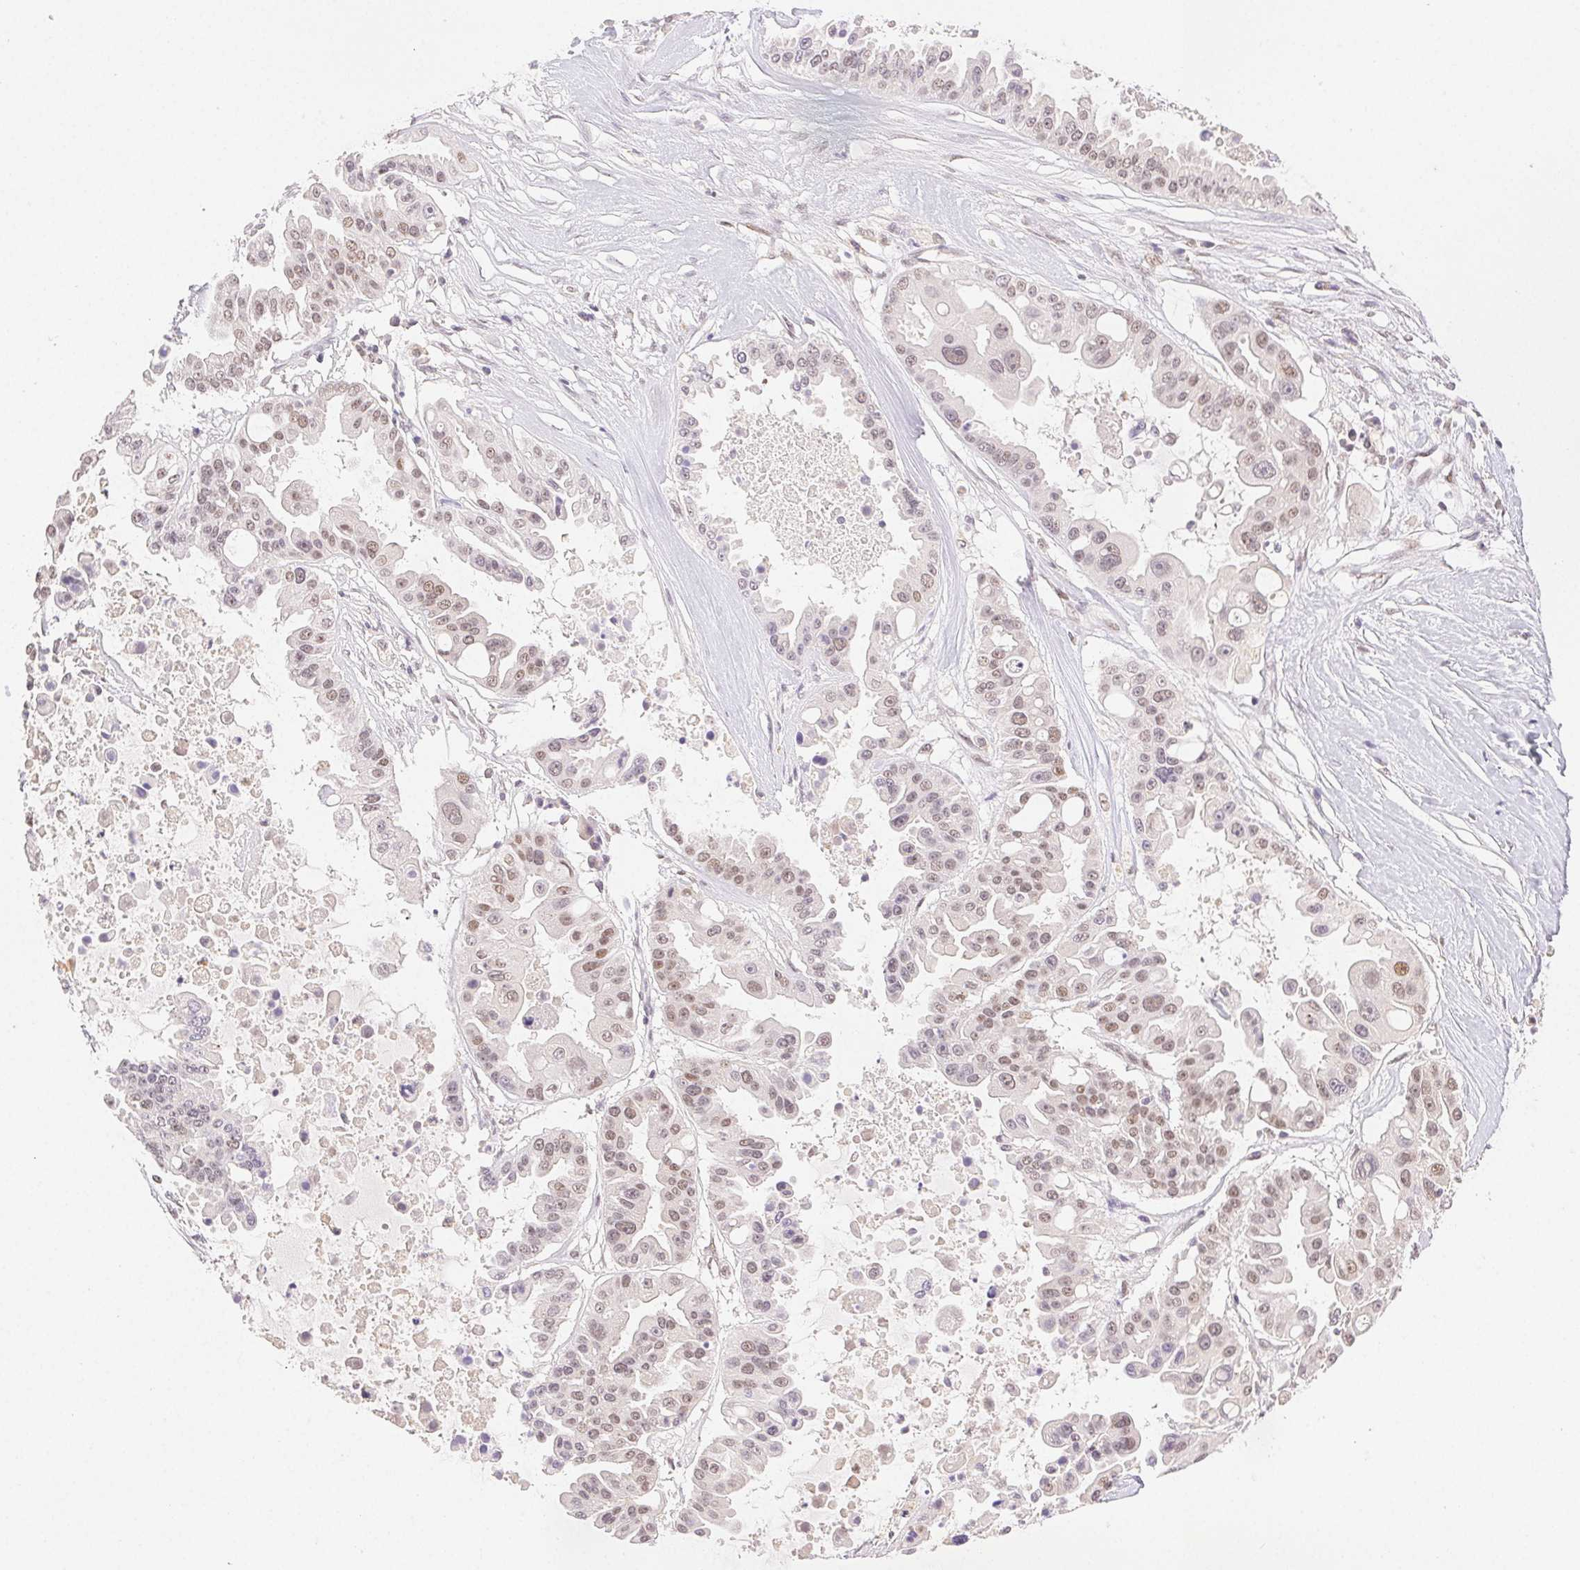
{"staining": {"intensity": "moderate", "quantity": "25%-75%", "location": "nuclear"}, "tissue": "ovarian cancer", "cell_type": "Tumor cells", "image_type": "cancer", "snomed": [{"axis": "morphology", "description": "Cystadenocarcinoma, serous, NOS"}, {"axis": "topography", "description": "Ovary"}], "caption": "Moderate nuclear positivity is seen in approximately 25%-75% of tumor cells in ovarian cancer. Using DAB (3,3'-diaminobenzidine) (brown) and hematoxylin (blue) stains, captured at high magnification using brightfield microscopy.", "gene": "H2AZ2", "patient": {"sex": "female", "age": 56}}